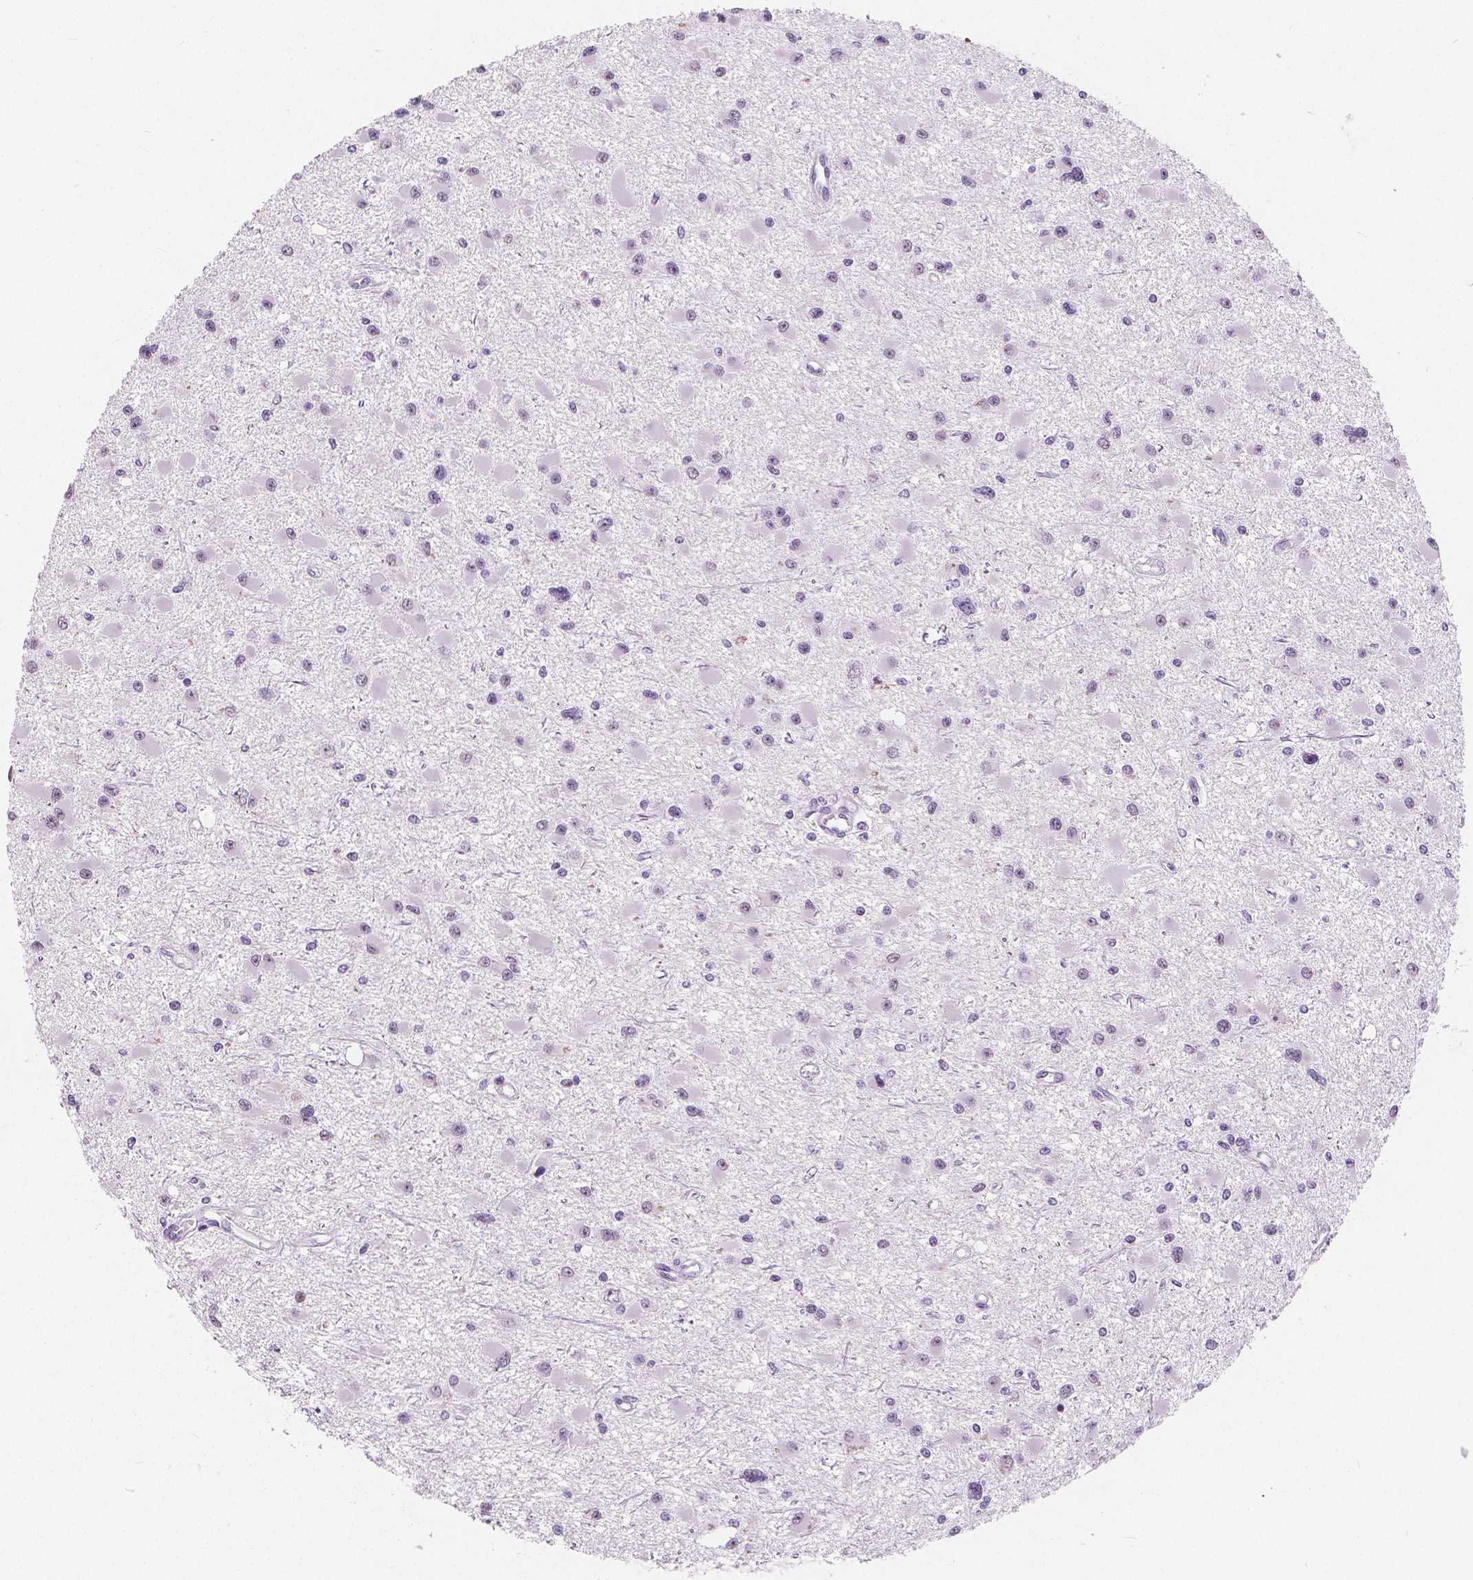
{"staining": {"intensity": "negative", "quantity": "none", "location": "none"}, "tissue": "glioma", "cell_type": "Tumor cells", "image_type": "cancer", "snomed": [{"axis": "morphology", "description": "Glioma, malignant, High grade"}, {"axis": "topography", "description": "Brain"}], "caption": "Image shows no significant protein positivity in tumor cells of malignant glioma (high-grade). (DAB (3,3'-diaminobenzidine) immunohistochemistry (IHC) with hematoxylin counter stain).", "gene": "NOLC1", "patient": {"sex": "male", "age": 54}}